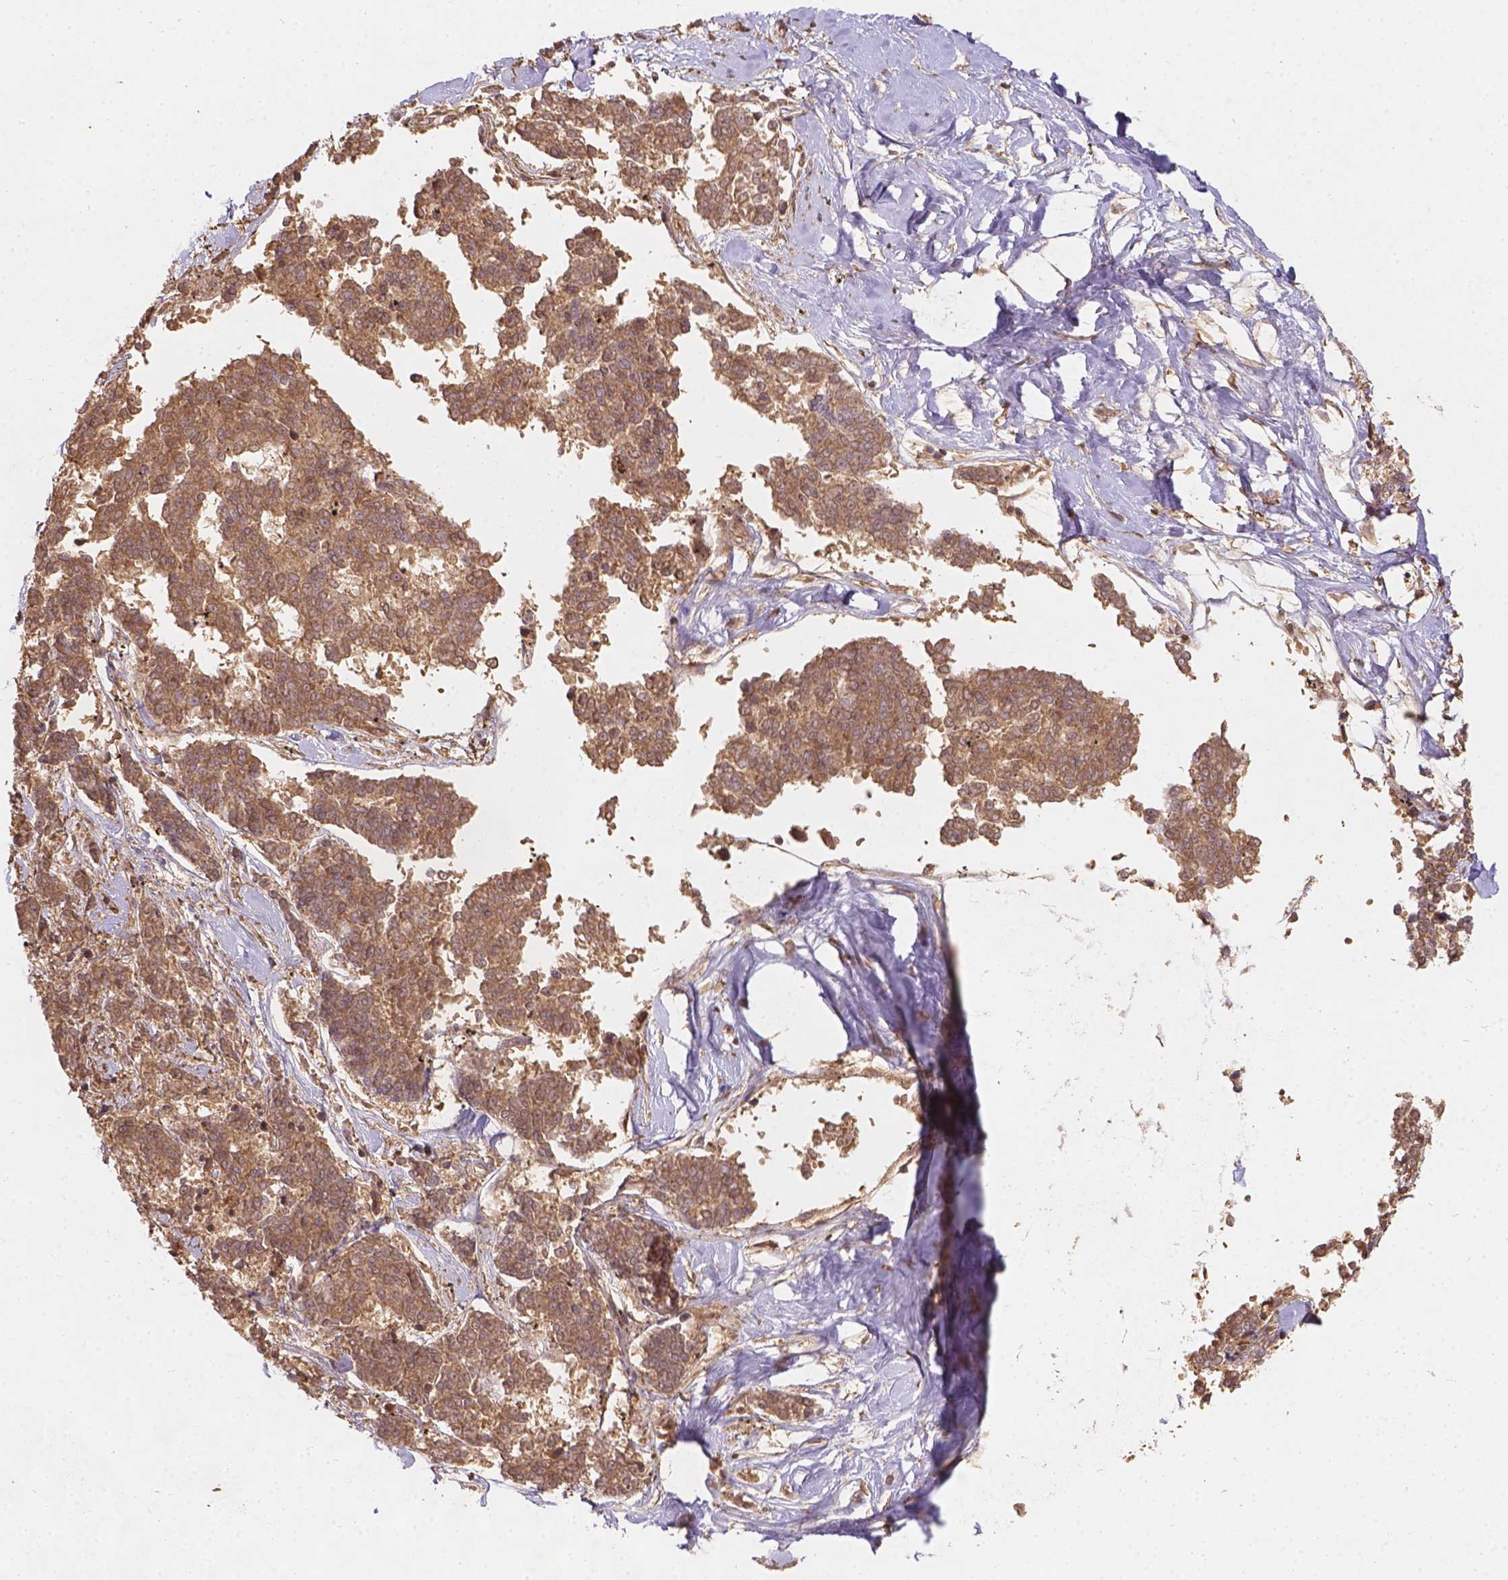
{"staining": {"intensity": "moderate", "quantity": ">75%", "location": "cytoplasmic/membranous"}, "tissue": "melanoma", "cell_type": "Tumor cells", "image_type": "cancer", "snomed": [{"axis": "morphology", "description": "Malignant melanoma, NOS"}, {"axis": "topography", "description": "Skin"}], "caption": "Human malignant melanoma stained with a brown dye displays moderate cytoplasmic/membranous positive staining in about >75% of tumor cells.", "gene": "XPR1", "patient": {"sex": "female", "age": 72}}